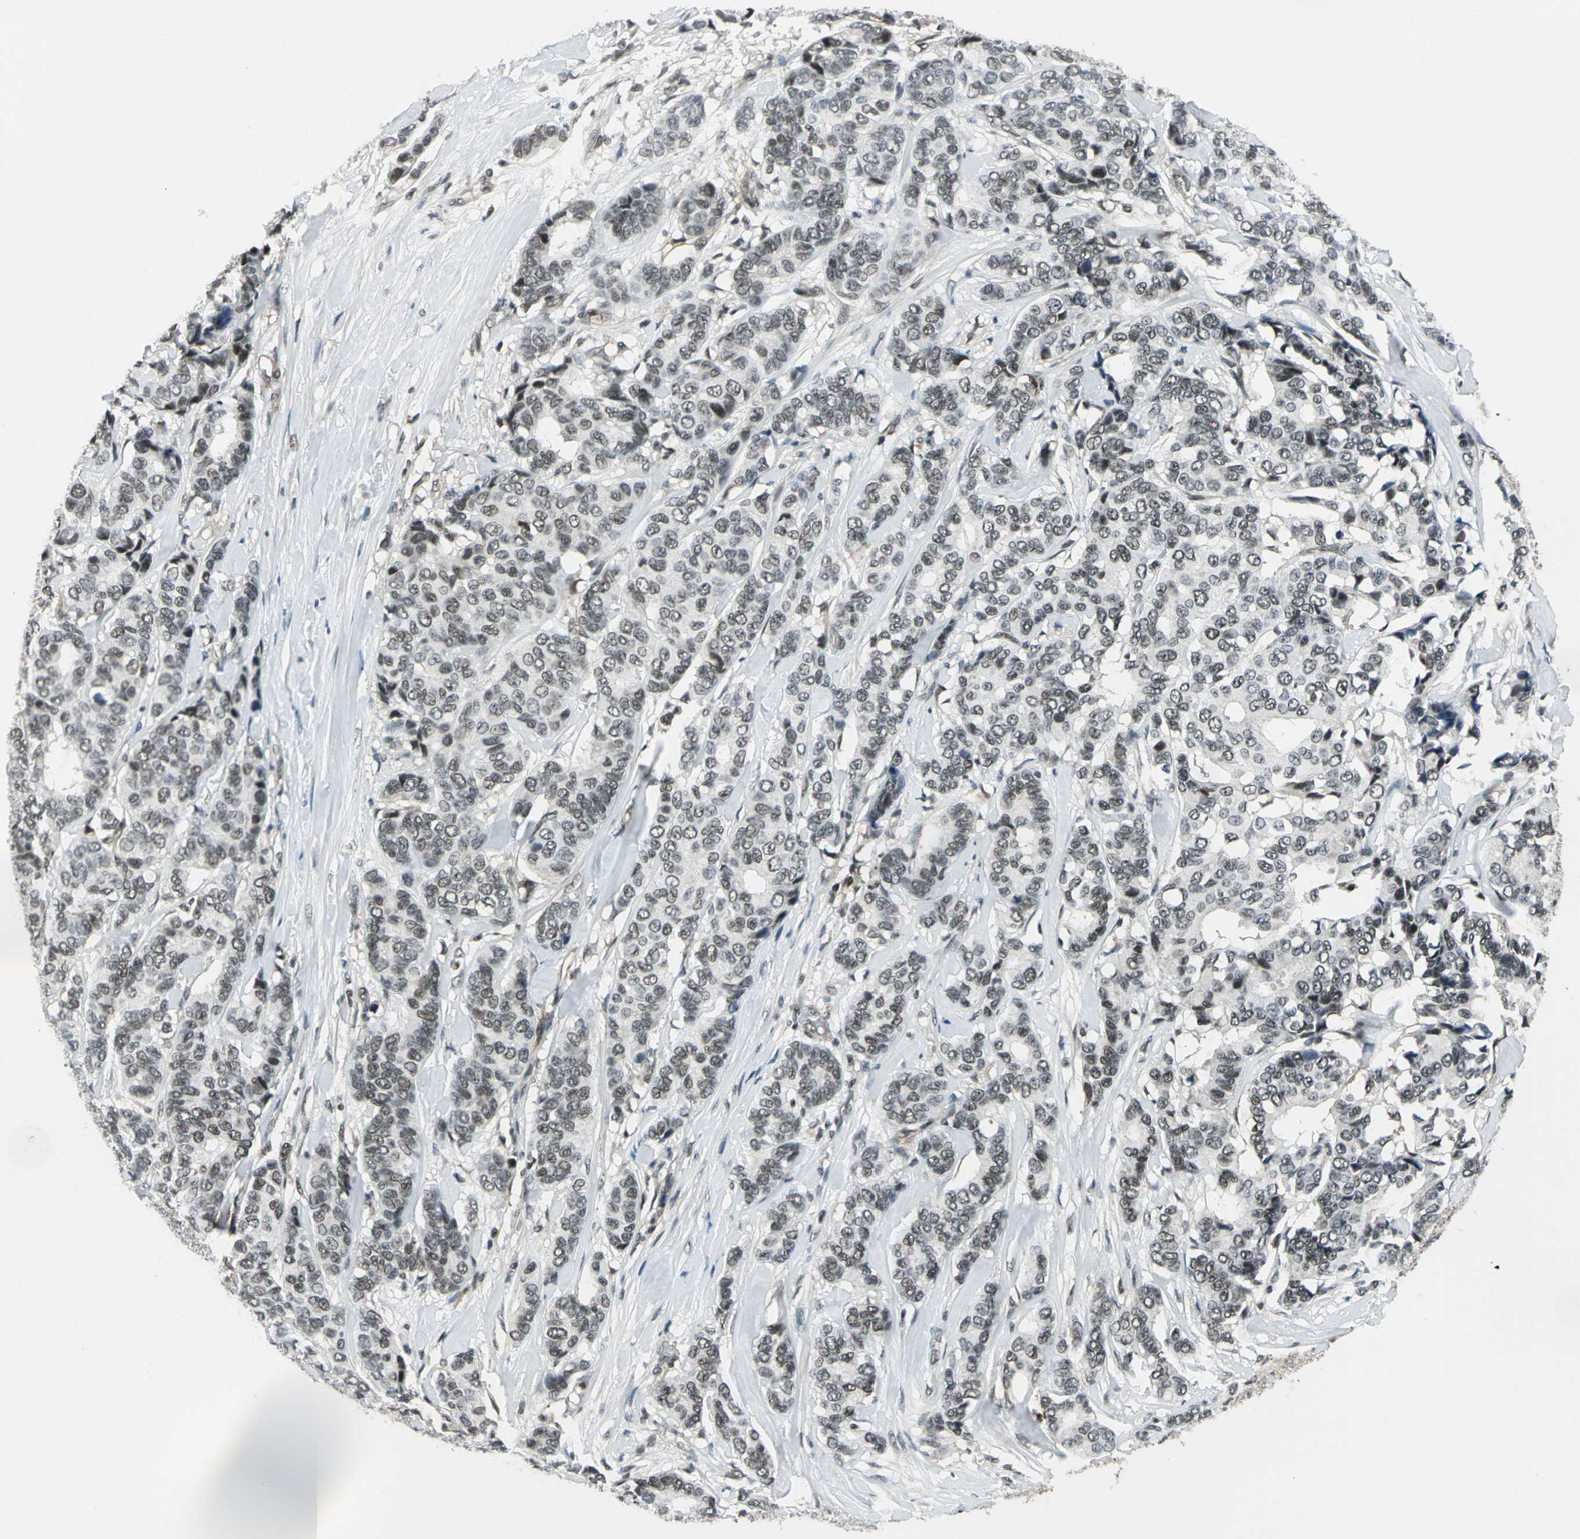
{"staining": {"intensity": "negative", "quantity": "none", "location": "none"}, "tissue": "breast cancer", "cell_type": "Tumor cells", "image_type": "cancer", "snomed": [{"axis": "morphology", "description": "Duct carcinoma"}, {"axis": "topography", "description": "Breast"}], "caption": "An IHC micrograph of breast cancer (infiltrating ductal carcinoma) is shown. There is no staining in tumor cells of breast cancer (infiltrating ductal carcinoma).", "gene": "NR2C2", "patient": {"sex": "female", "age": 87}}